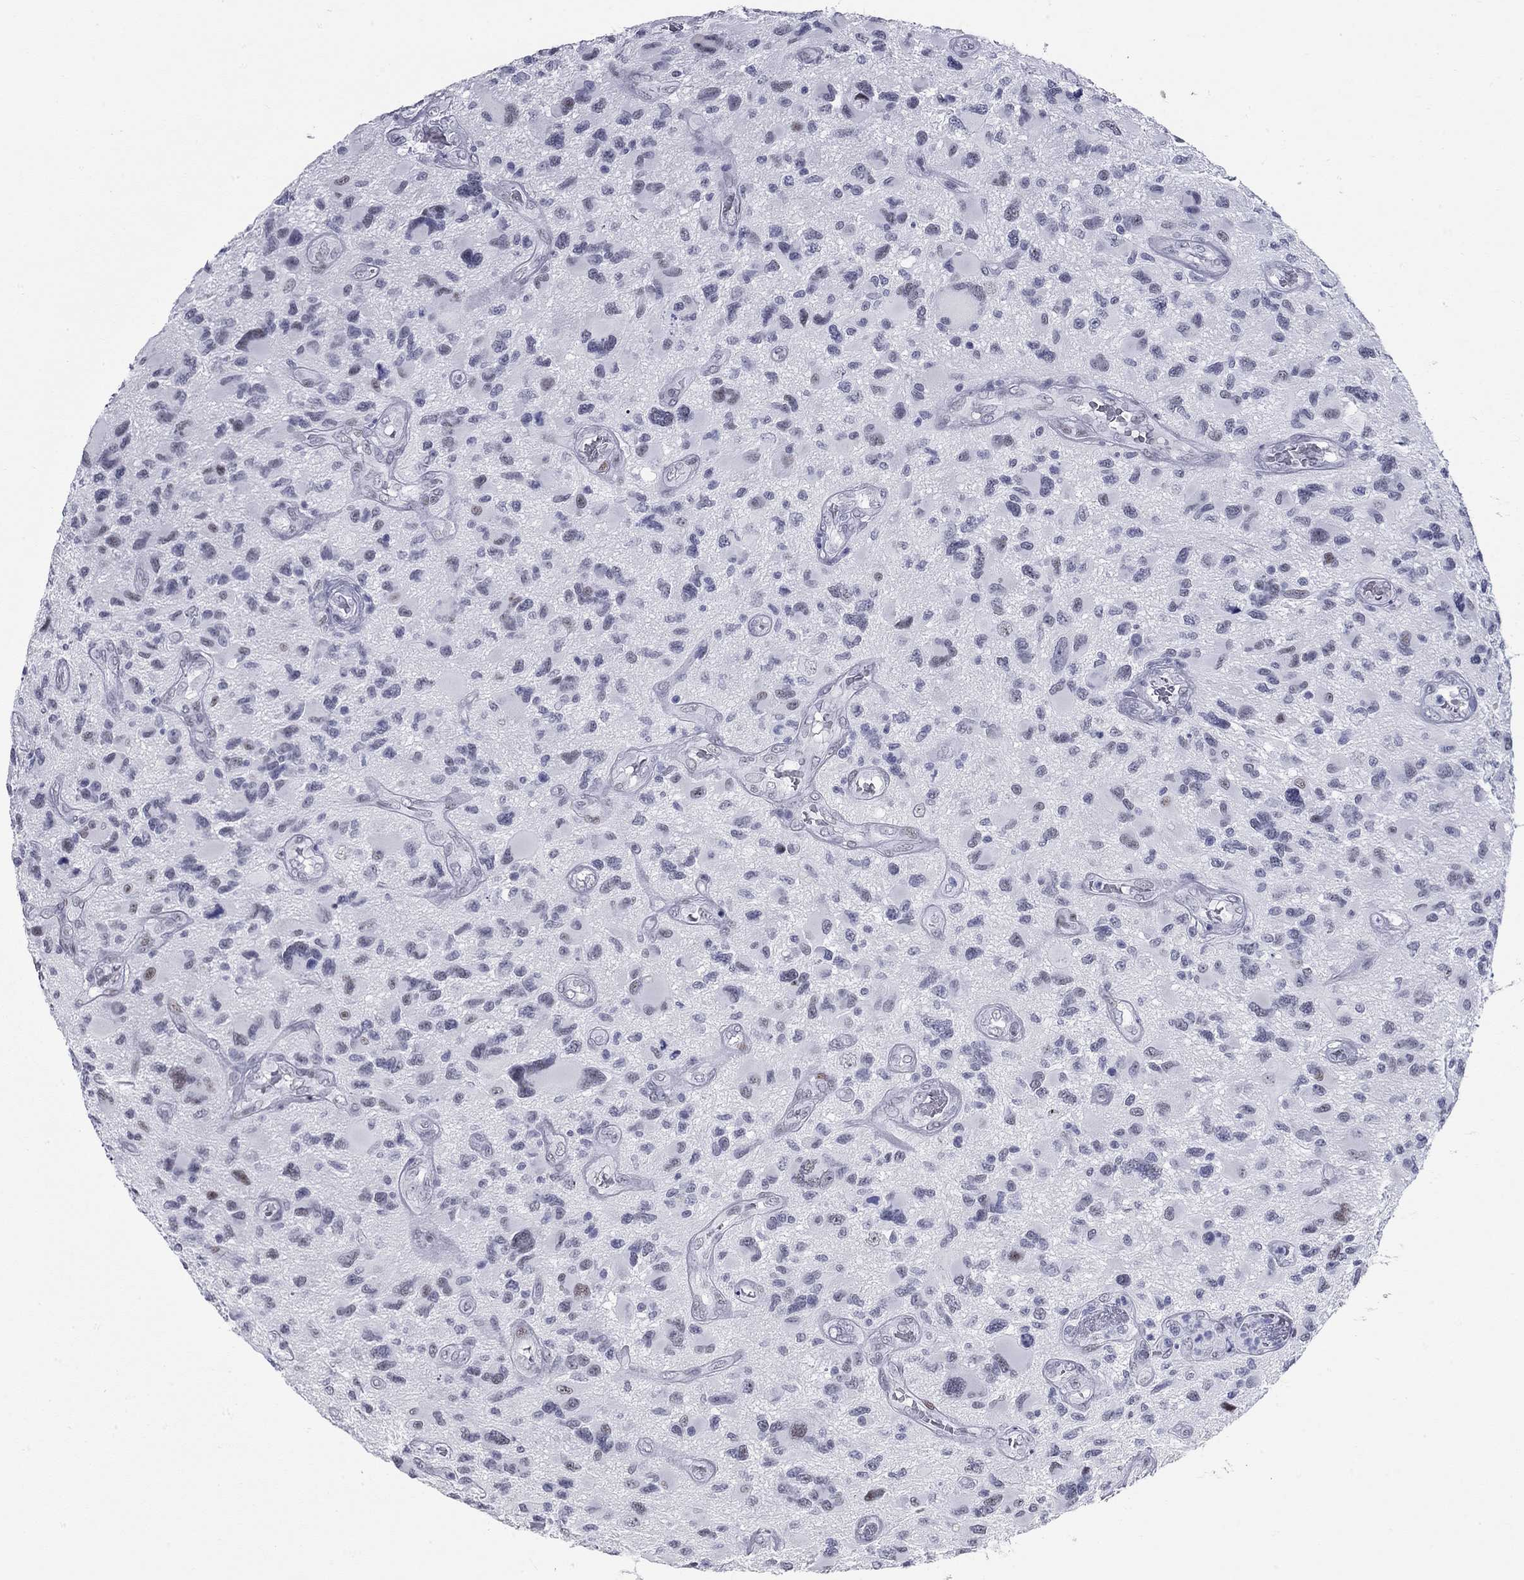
{"staining": {"intensity": "negative", "quantity": "none", "location": "none"}, "tissue": "glioma", "cell_type": "Tumor cells", "image_type": "cancer", "snomed": [{"axis": "morphology", "description": "Glioma, malignant, NOS"}, {"axis": "morphology", "description": "Glioma, malignant, High grade"}, {"axis": "topography", "description": "Brain"}], "caption": "This is an immunohistochemistry image of glioma. There is no staining in tumor cells.", "gene": "ASF1B", "patient": {"sex": "female", "age": 71}}